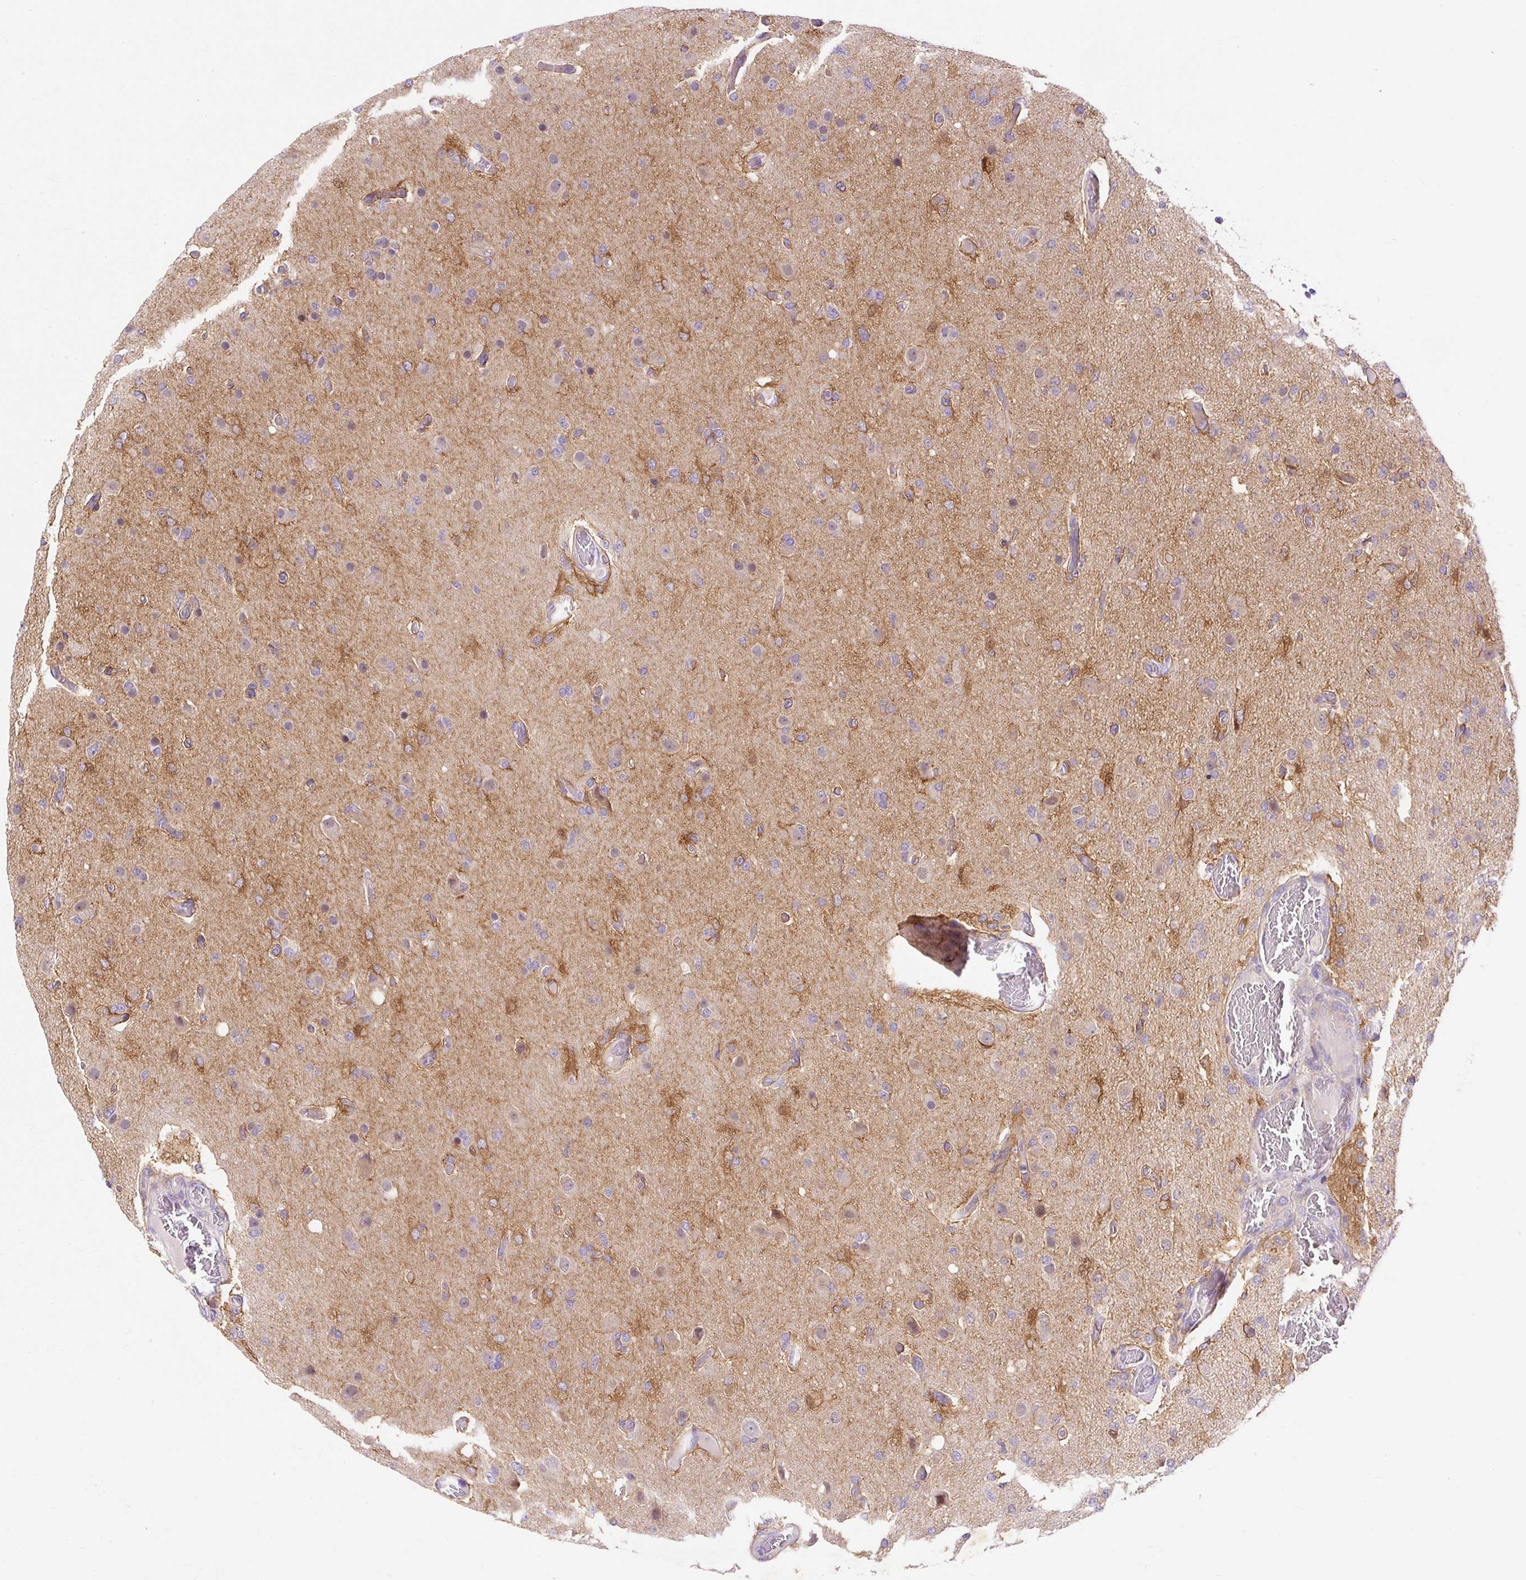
{"staining": {"intensity": "weak", "quantity": "<25%", "location": "cytoplasmic/membranous"}, "tissue": "glioma", "cell_type": "Tumor cells", "image_type": "cancer", "snomed": [{"axis": "morphology", "description": "Glioma, malignant, High grade"}, {"axis": "topography", "description": "Brain"}], "caption": "Tumor cells show no significant expression in high-grade glioma (malignant). The staining was performed using DAB (3,3'-diaminobenzidine) to visualize the protein expression in brown, while the nuclei were stained in blue with hematoxylin (Magnification: 20x).", "gene": "OR4K15", "patient": {"sex": "female", "age": 74}}